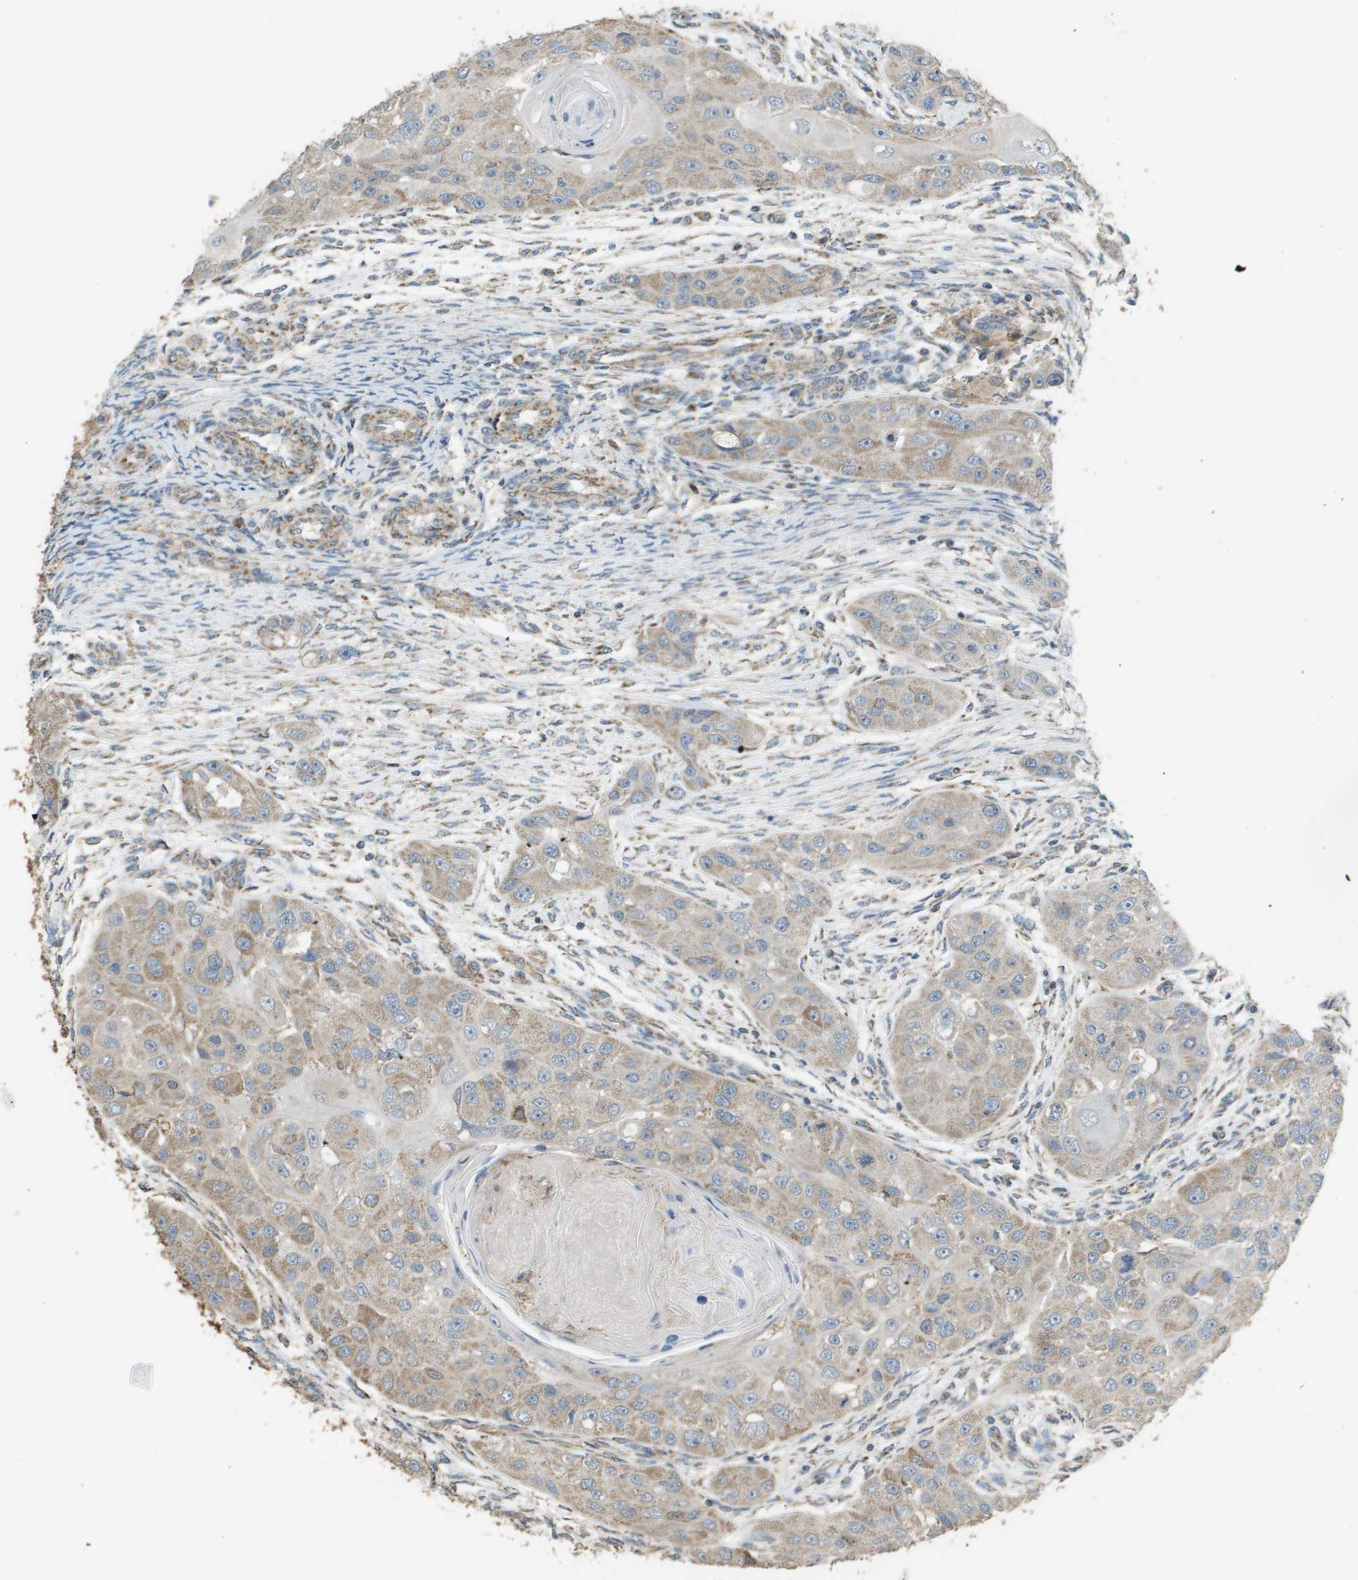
{"staining": {"intensity": "weak", "quantity": ">75%", "location": "cytoplasmic/membranous"}, "tissue": "head and neck cancer", "cell_type": "Tumor cells", "image_type": "cancer", "snomed": [{"axis": "morphology", "description": "Normal tissue, NOS"}, {"axis": "morphology", "description": "Squamous cell carcinoma, NOS"}, {"axis": "topography", "description": "Skeletal muscle"}, {"axis": "topography", "description": "Head-Neck"}], "caption": "Tumor cells demonstrate weak cytoplasmic/membranous expression in about >75% of cells in squamous cell carcinoma (head and neck).", "gene": "FH", "patient": {"sex": "male", "age": 51}}